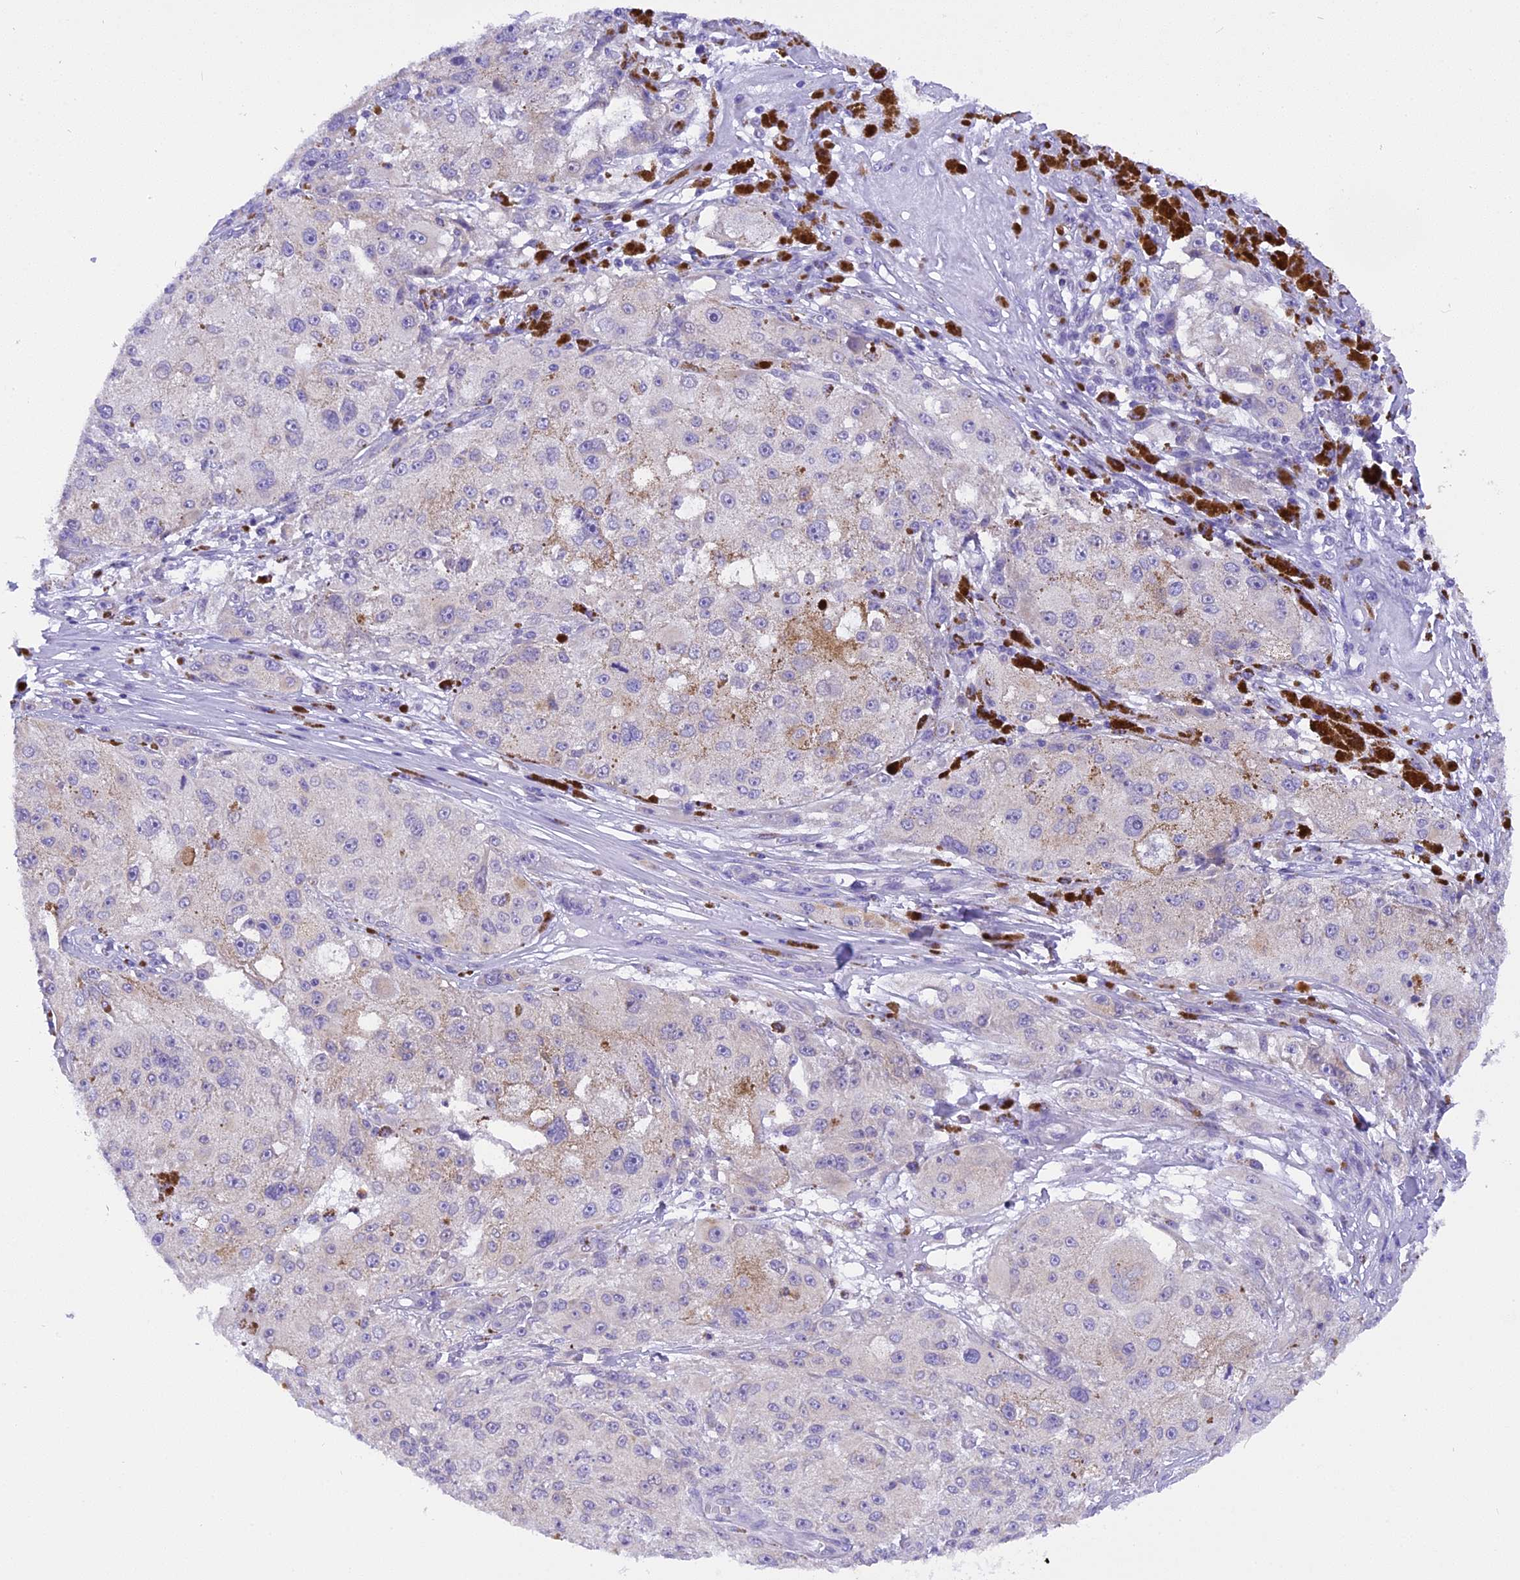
{"staining": {"intensity": "negative", "quantity": "none", "location": "none"}, "tissue": "melanoma", "cell_type": "Tumor cells", "image_type": "cancer", "snomed": [{"axis": "morphology", "description": "Necrosis, NOS"}, {"axis": "morphology", "description": "Malignant melanoma, NOS"}, {"axis": "topography", "description": "Skin"}], "caption": "Immunohistochemical staining of human melanoma displays no significant positivity in tumor cells.", "gene": "TRIM3", "patient": {"sex": "female", "age": 87}}